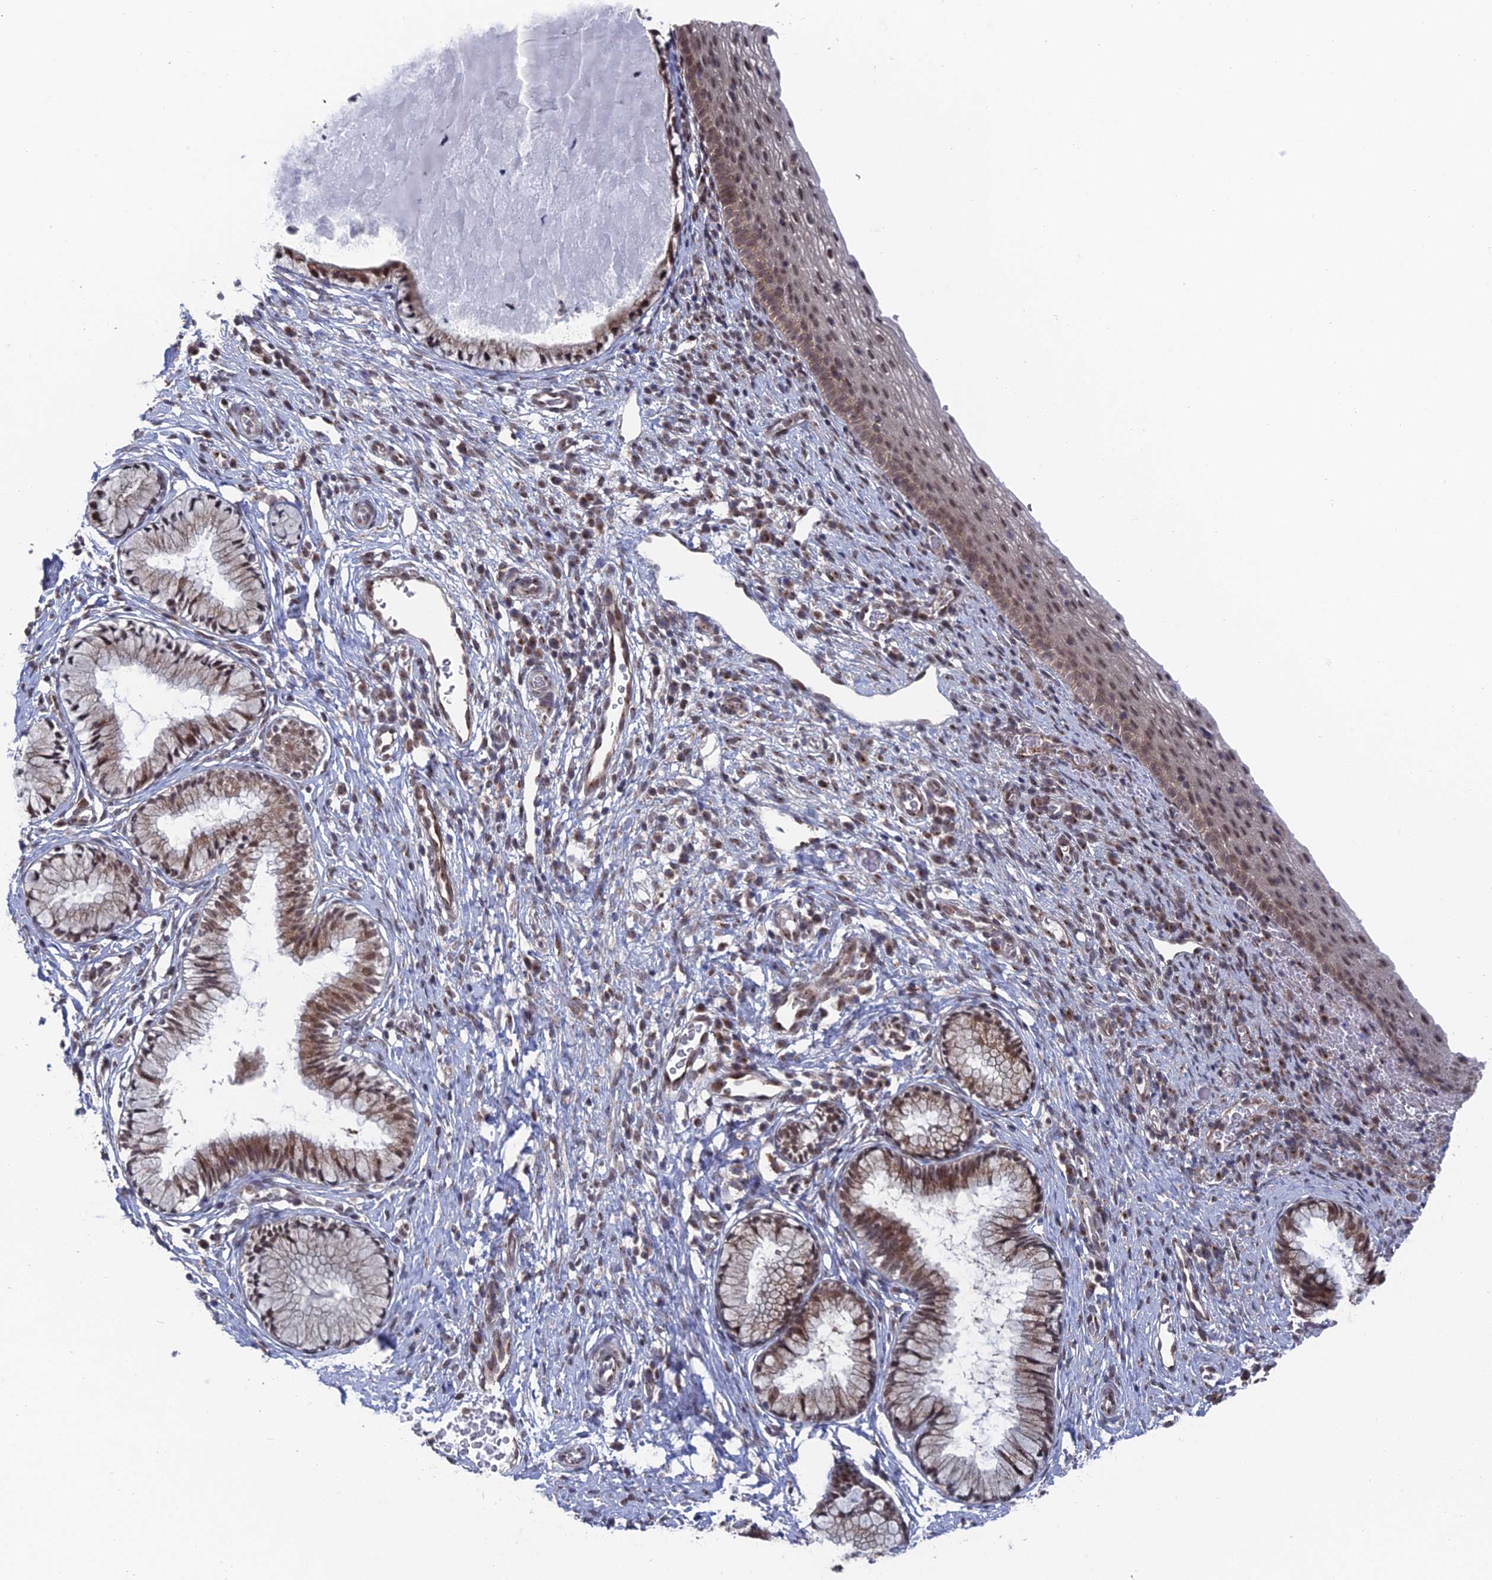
{"staining": {"intensity": "moderate", "quantity": "25%-75%", "location": "cytoplasmic/membranous,nuclear"}, "tissue": "cervix", "cell_type": "Glandular cells", "image_type": "normal", "snomed": [{"axis": "morphology", "description": "Normal tissue, NOS"}, {"axis": "topography", "description": "Cervix"}], "caption": "This is a histology image of immunohistochemistry staining of benign cervix, which shows moderate positivity in the cytoplasmic/membranous,nuclear of glandular cells.", "gene": "FHIP2A", "patient": {"sex": "female", "age": 27}}